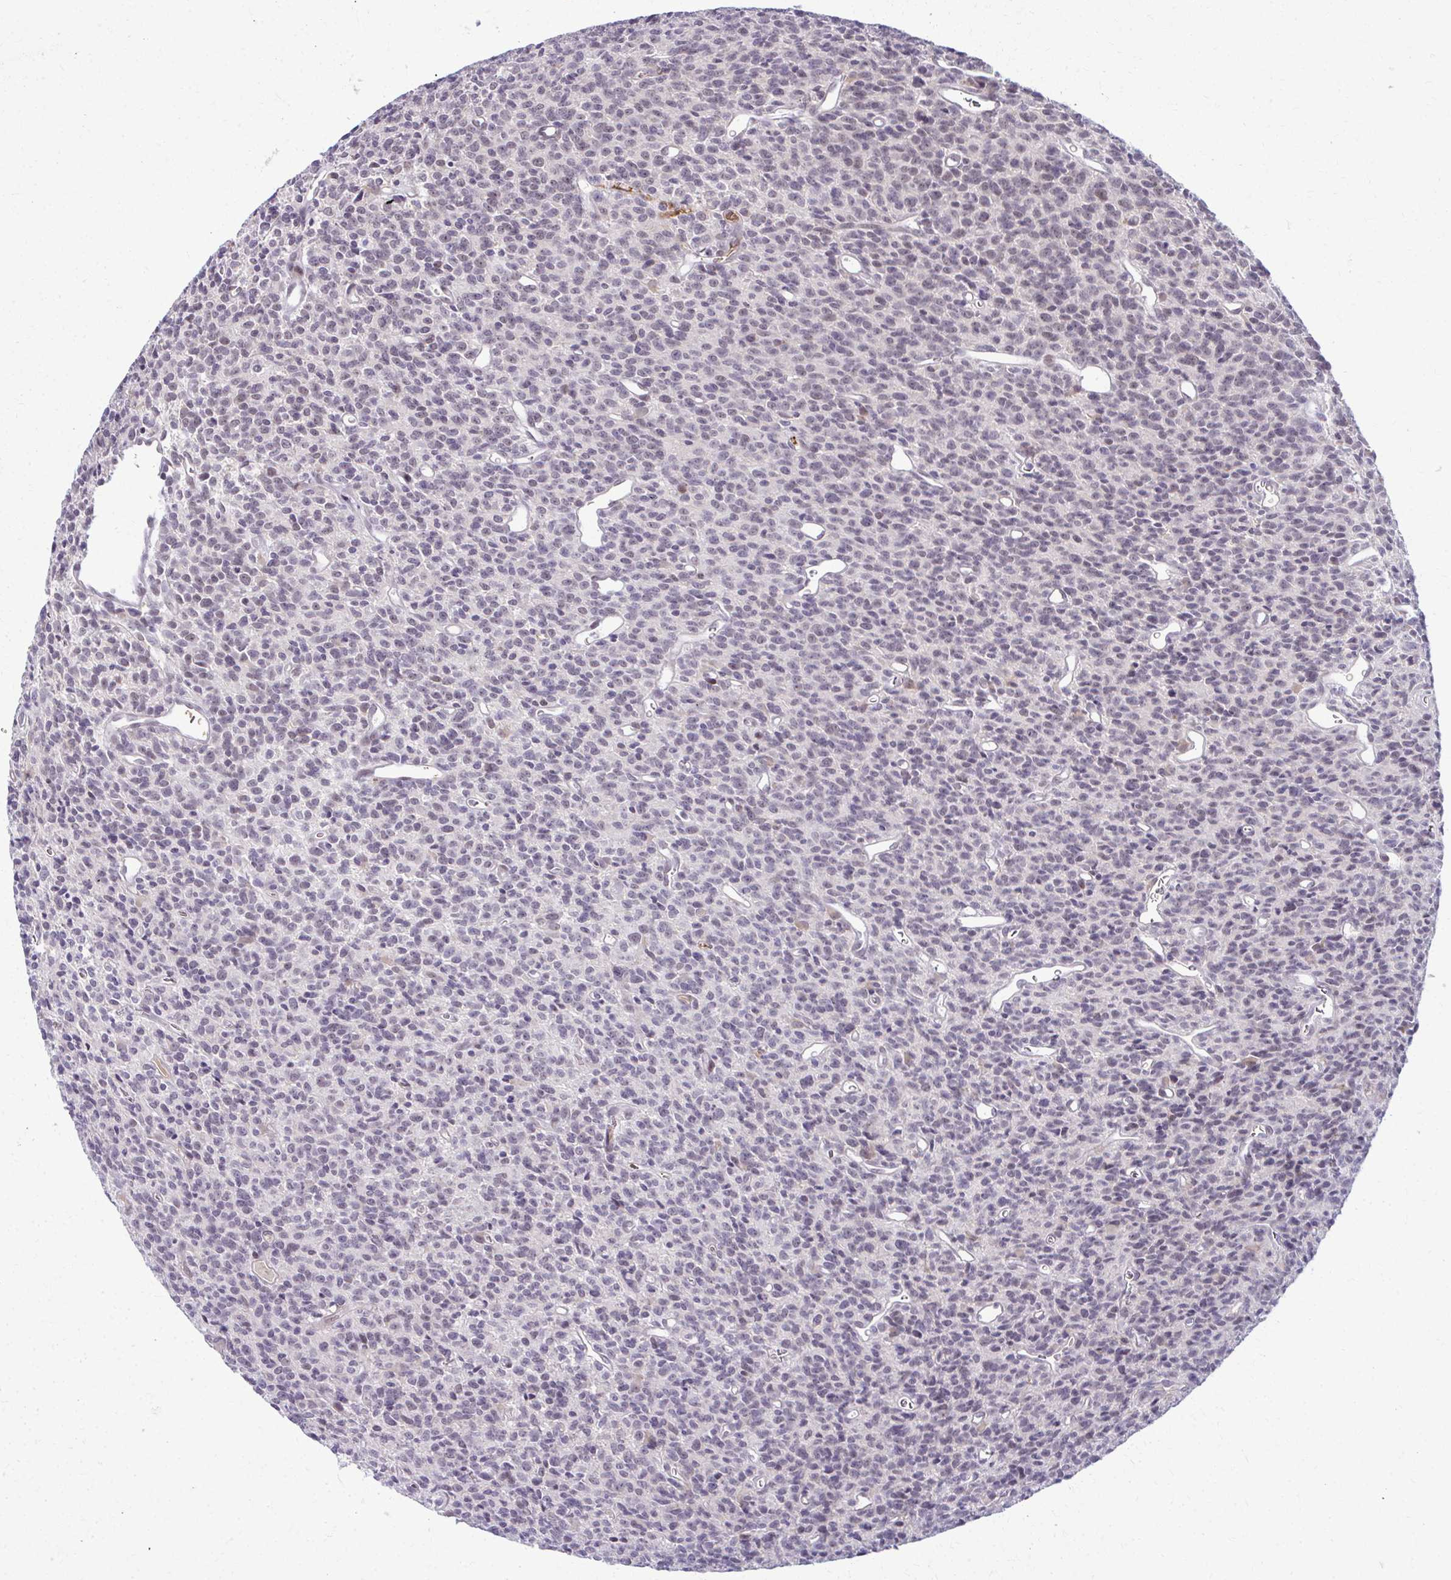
{"staining": {"intensity": "negative", "quantity": "none", "location": "none"}, "tissue": "glioma", "cell_type": "Tumor cells", "image_type": "cancer", "snomed": [{"axis": "morphology", "description": "Glioma, malignant, High grade"}, {"axis": "topography", "description": "Brain"}], "caption": "The immunohistochemistry (IHC) image has no significant staining in tumor cells of malignant glioma (high-grade) tissue.", "gene": "MAF1", "patient": {"sex": "male", "age": 76}}